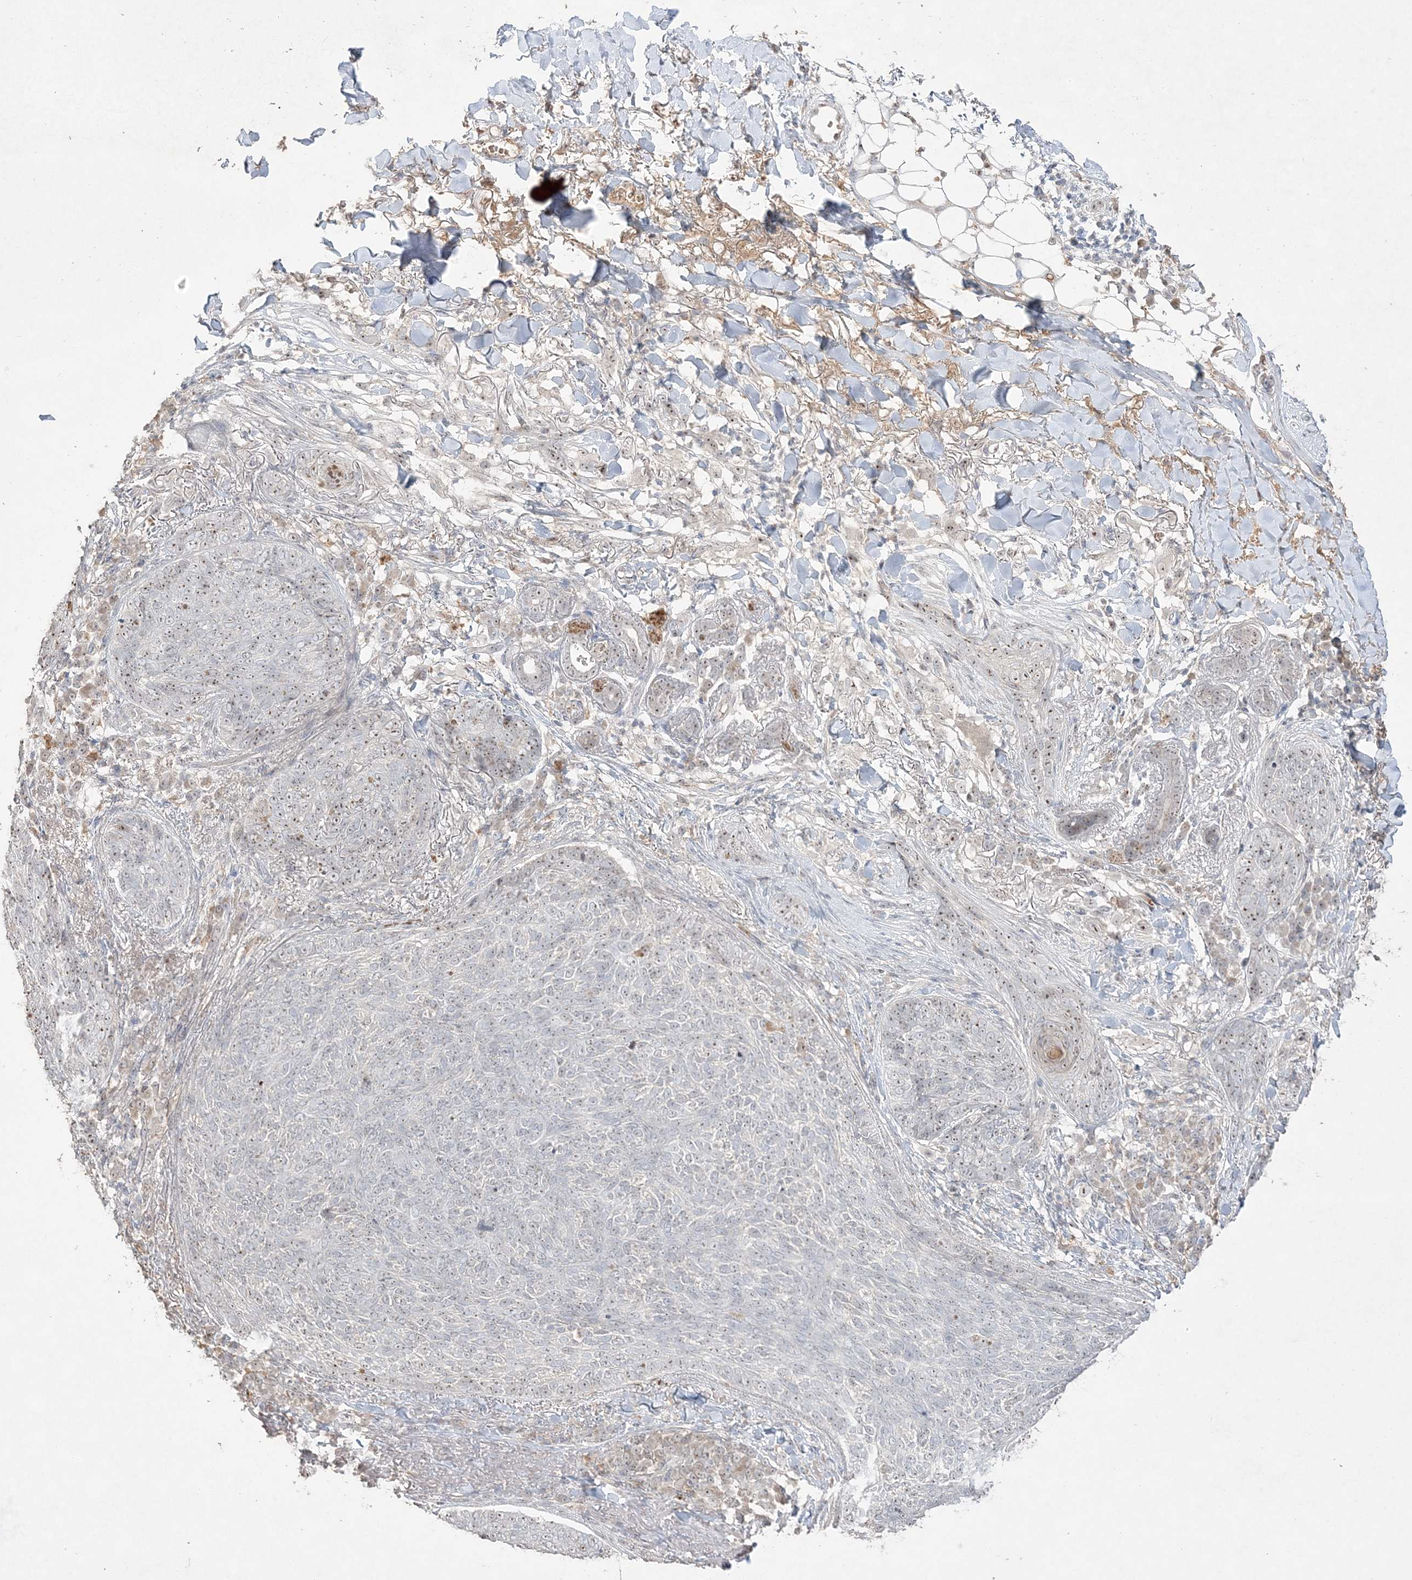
{"staining": {"intensity": "moderate", "quantity": "<25%", "location": "nuclear"}, "tissue": "skin cancer", "cell_type": "Tumor cells", "image_type": "cancer", "snomed": [{"axis": "morphology", "description": "Basal cell carcinoma"}, {"axis": "topography", "description": "Skin"}], "caption": "Immunohistochemical staining of skin cancer demonstrates low levels of moderate nuclear positivity in about <25% of tumor cells. The protein is stained brown, and the nuclei are stained in blue (DAB (3,3'-diaminobenzidine) IHC with brightfield microscopy, high magnification).", "gene": "NOP16", "patient": {"sex": "male", "age": 85}}